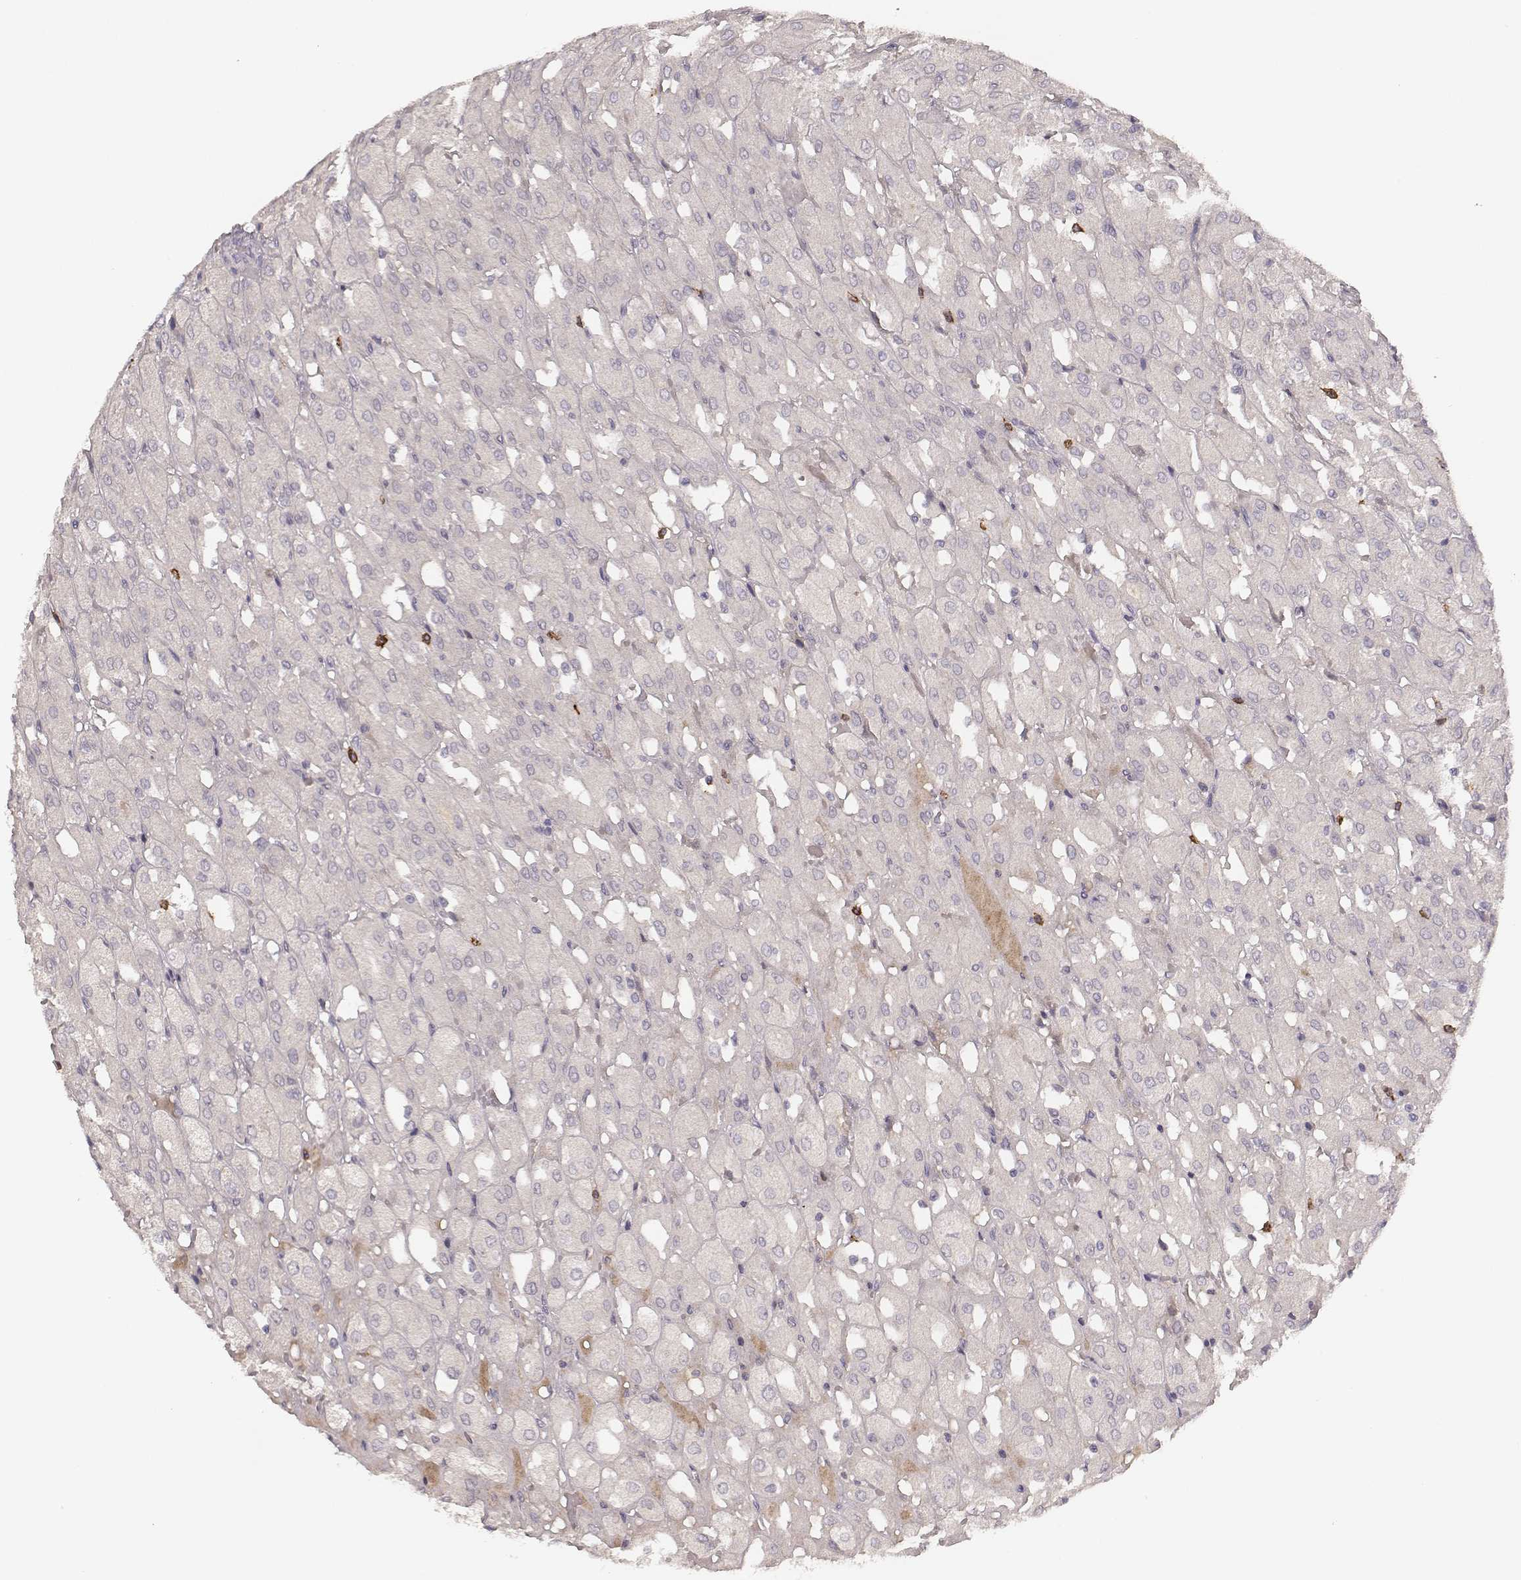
{"staining": {"intensity": "negative", "quantity": "none", "location": "none"}, "tissue": "renal cancer", "cell_type": "Tumor cells", "image_type": "cancer", "snomed": [{"axis": "morphology", "description": "Adenocarcinoma, NOS"}, {"axis": "topography", "description": "Kidney"}], "caption": "Immunohistochemistry (IHC) micrograph of human renal adenocarcinoma stained for a protein (brown), which reveals no positivity in tumor cells.", "gene": "CD8A", "patient": {"sex": "male", "age": 72}}